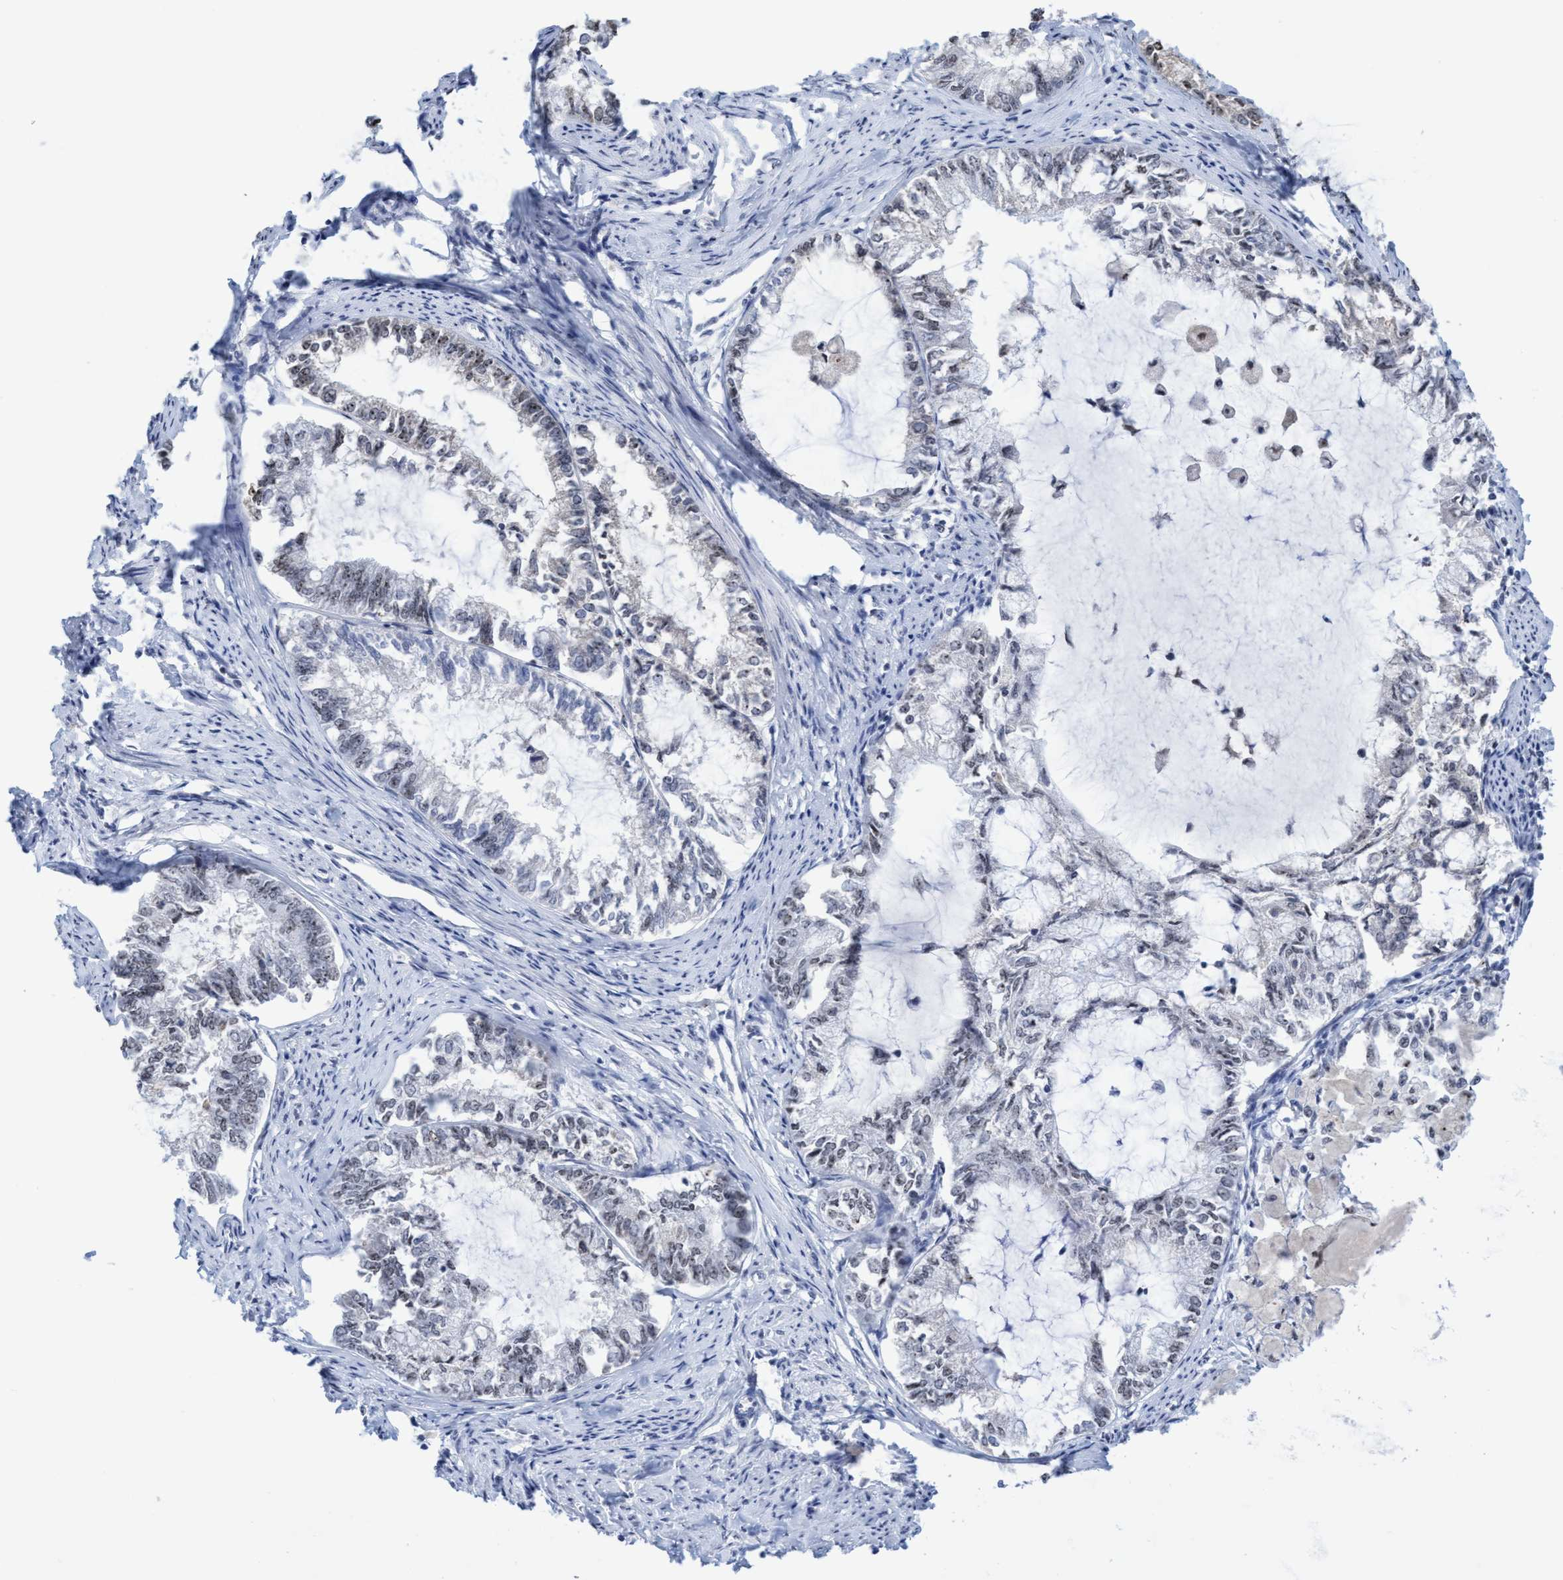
{"staining": {"intensity": "weak", "quantity": "<25%", "location": "nuclear"}, "tissue": "endometrial cancer", "cell_type": "Tumor cells", "image_type": "cancer", "snomed": [{"axis": "morphology", "description": "Adenocarcinoma, NOS"}, {"axis": "topography", "description": "Endometrium"}], "caption": "DAB (3,3'-diaminobenzidine) immunohistochemical staining of adenocarcinoma (endometrial) shows no significant expression in tumor cells.", "gene": "EFCAB10", "patient": {"sex": "female", "age": 86}}